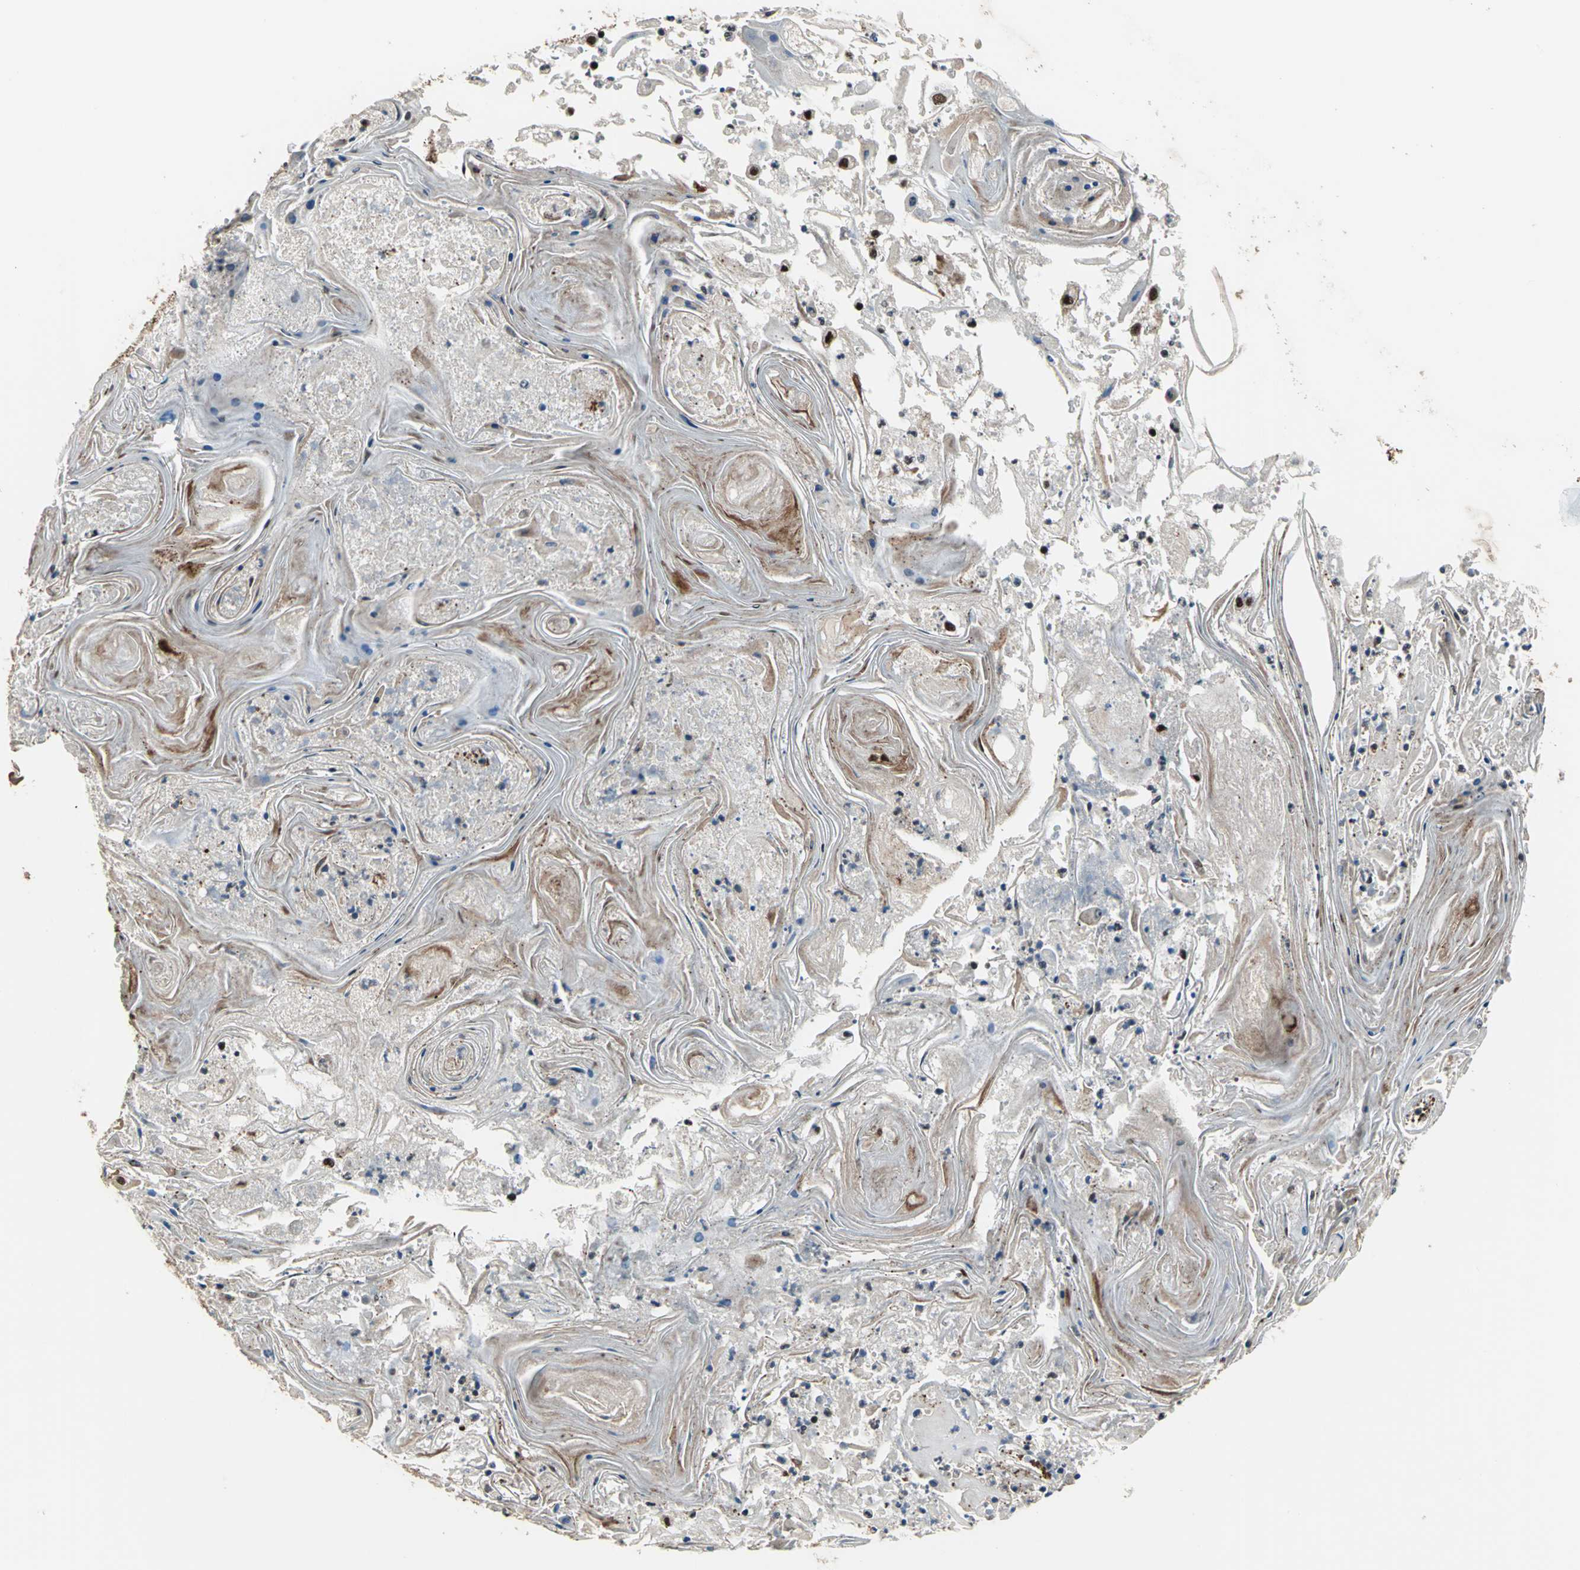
{"staining": {"intensity": "weak", "quantity": "<25%", "location": "nuclear"}, "tissue": "head and neck cancer", "cell_type": "Tumor cells", "image_type": "cancer", "snomed": [{"axis": "morphology", "description": "Squamous cell carcinoma, NOS"}, {"axis": "topography", "description": "Oral tissue"}, {"axis": "topography", "description": "Head-Neck"}], "caption": "The photomicrograph exhibits no significant positivity in tumor cells of head and neck cancer.", "gene": "MIS18BP1", "patient": {"sex": "female", "age": 76}}